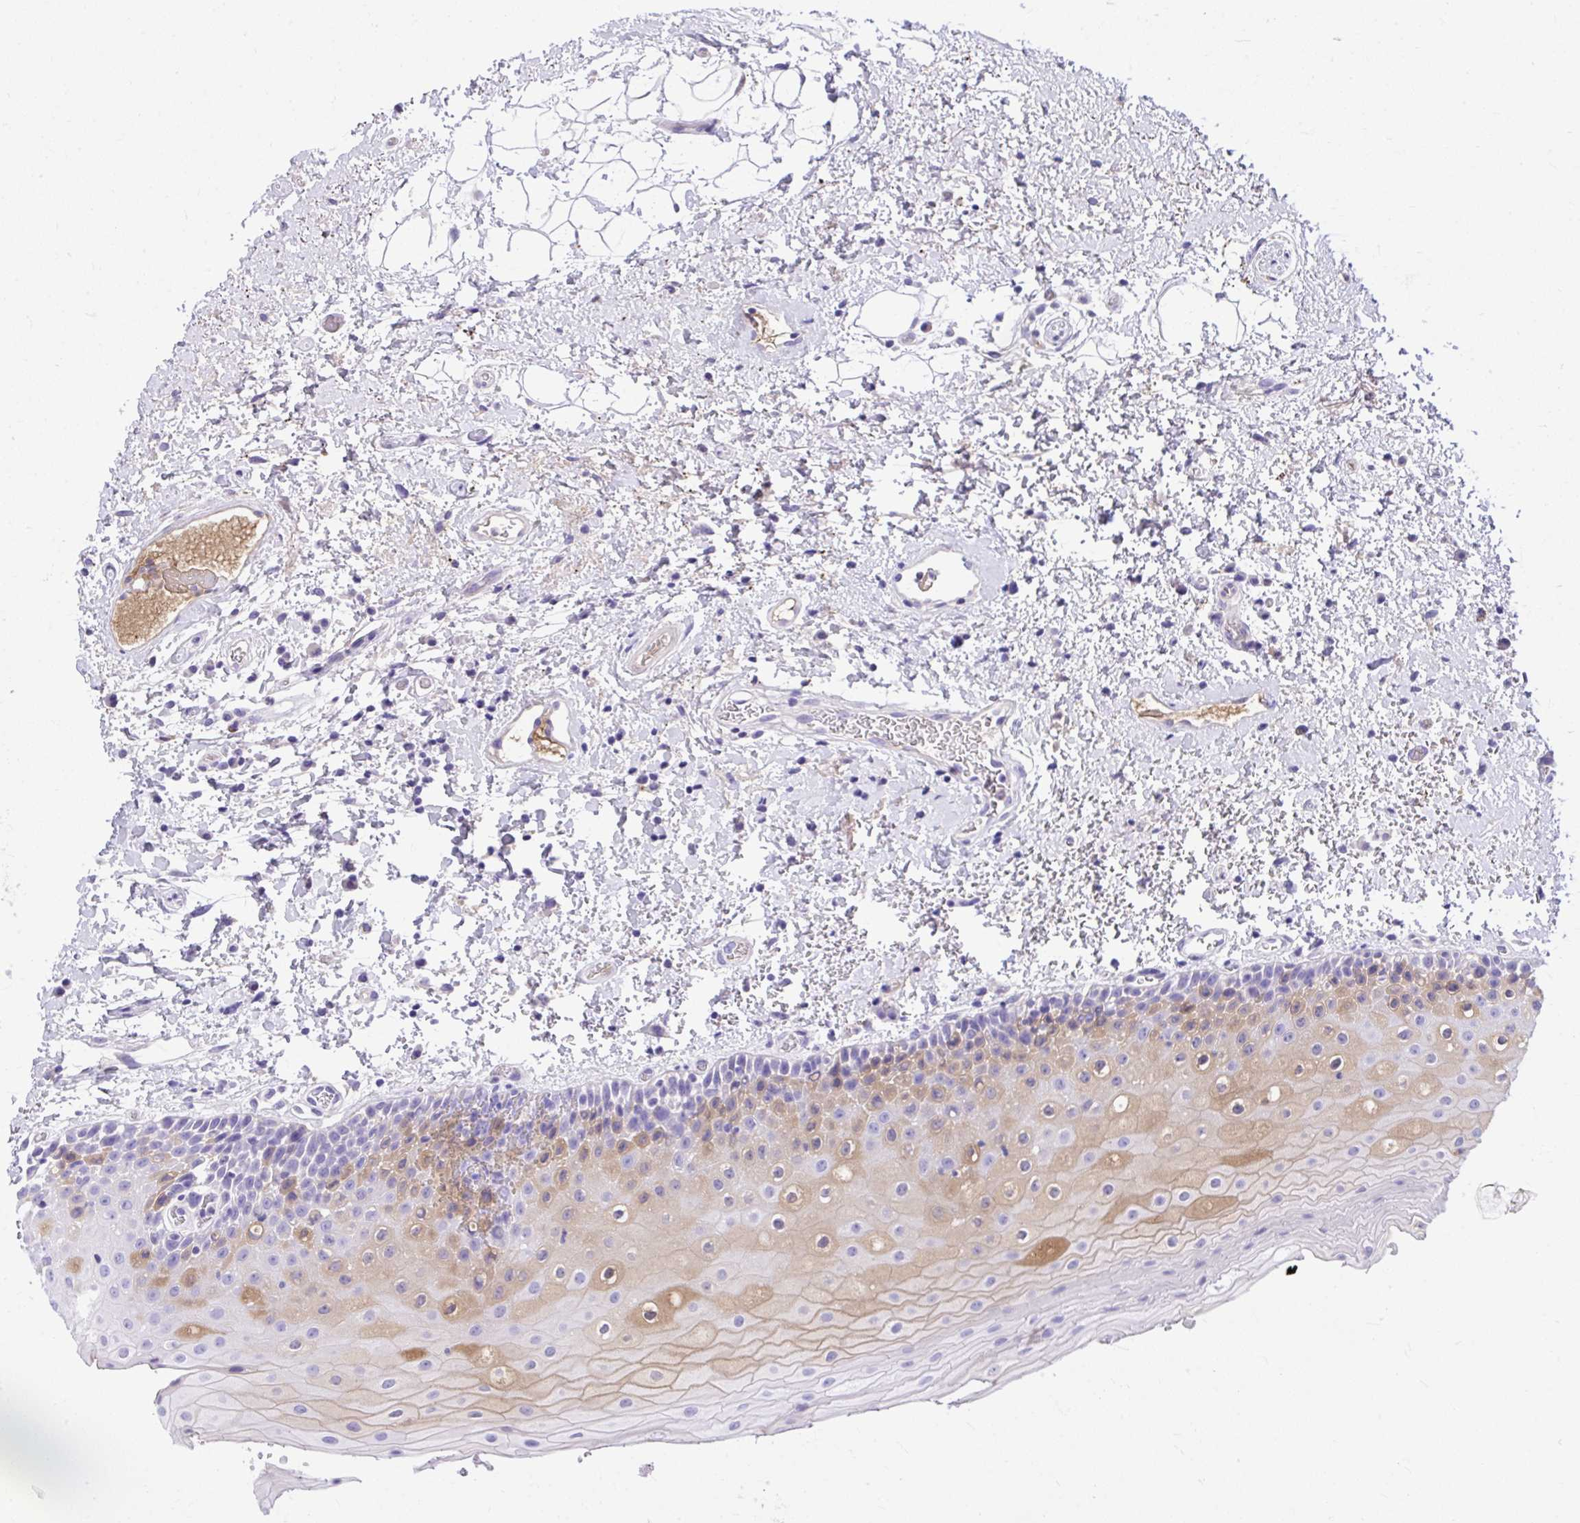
{"staining": {"intensity": "moderate", "quantity": "<25%", "location": "cytoplasmic/membranous"}, "tissue": "oral mucosa", "cell_type": "Squamous epithelial cells", "image_type": "normal", "snomed": [{"axis": "morphology", "description": "Normal tissue, NOS"}, {"axis": "topography", "description": "Oral tissue"}], "caption": "DAB (3,3'-diaminobenzidine) immunohistochemical staining of unremarkable human oral mucosa demonstrates moderate cytoplasmic/membranous protein expression in about <25% of squamous epithelial cells. The staining was performed using DAB to visualize the protein expression in brown, while the nuclei were stained in blue with hematoxylin (Magnification: 20x).", "gene": "HRG", "patient": {"sex": "female", "age": 82}}